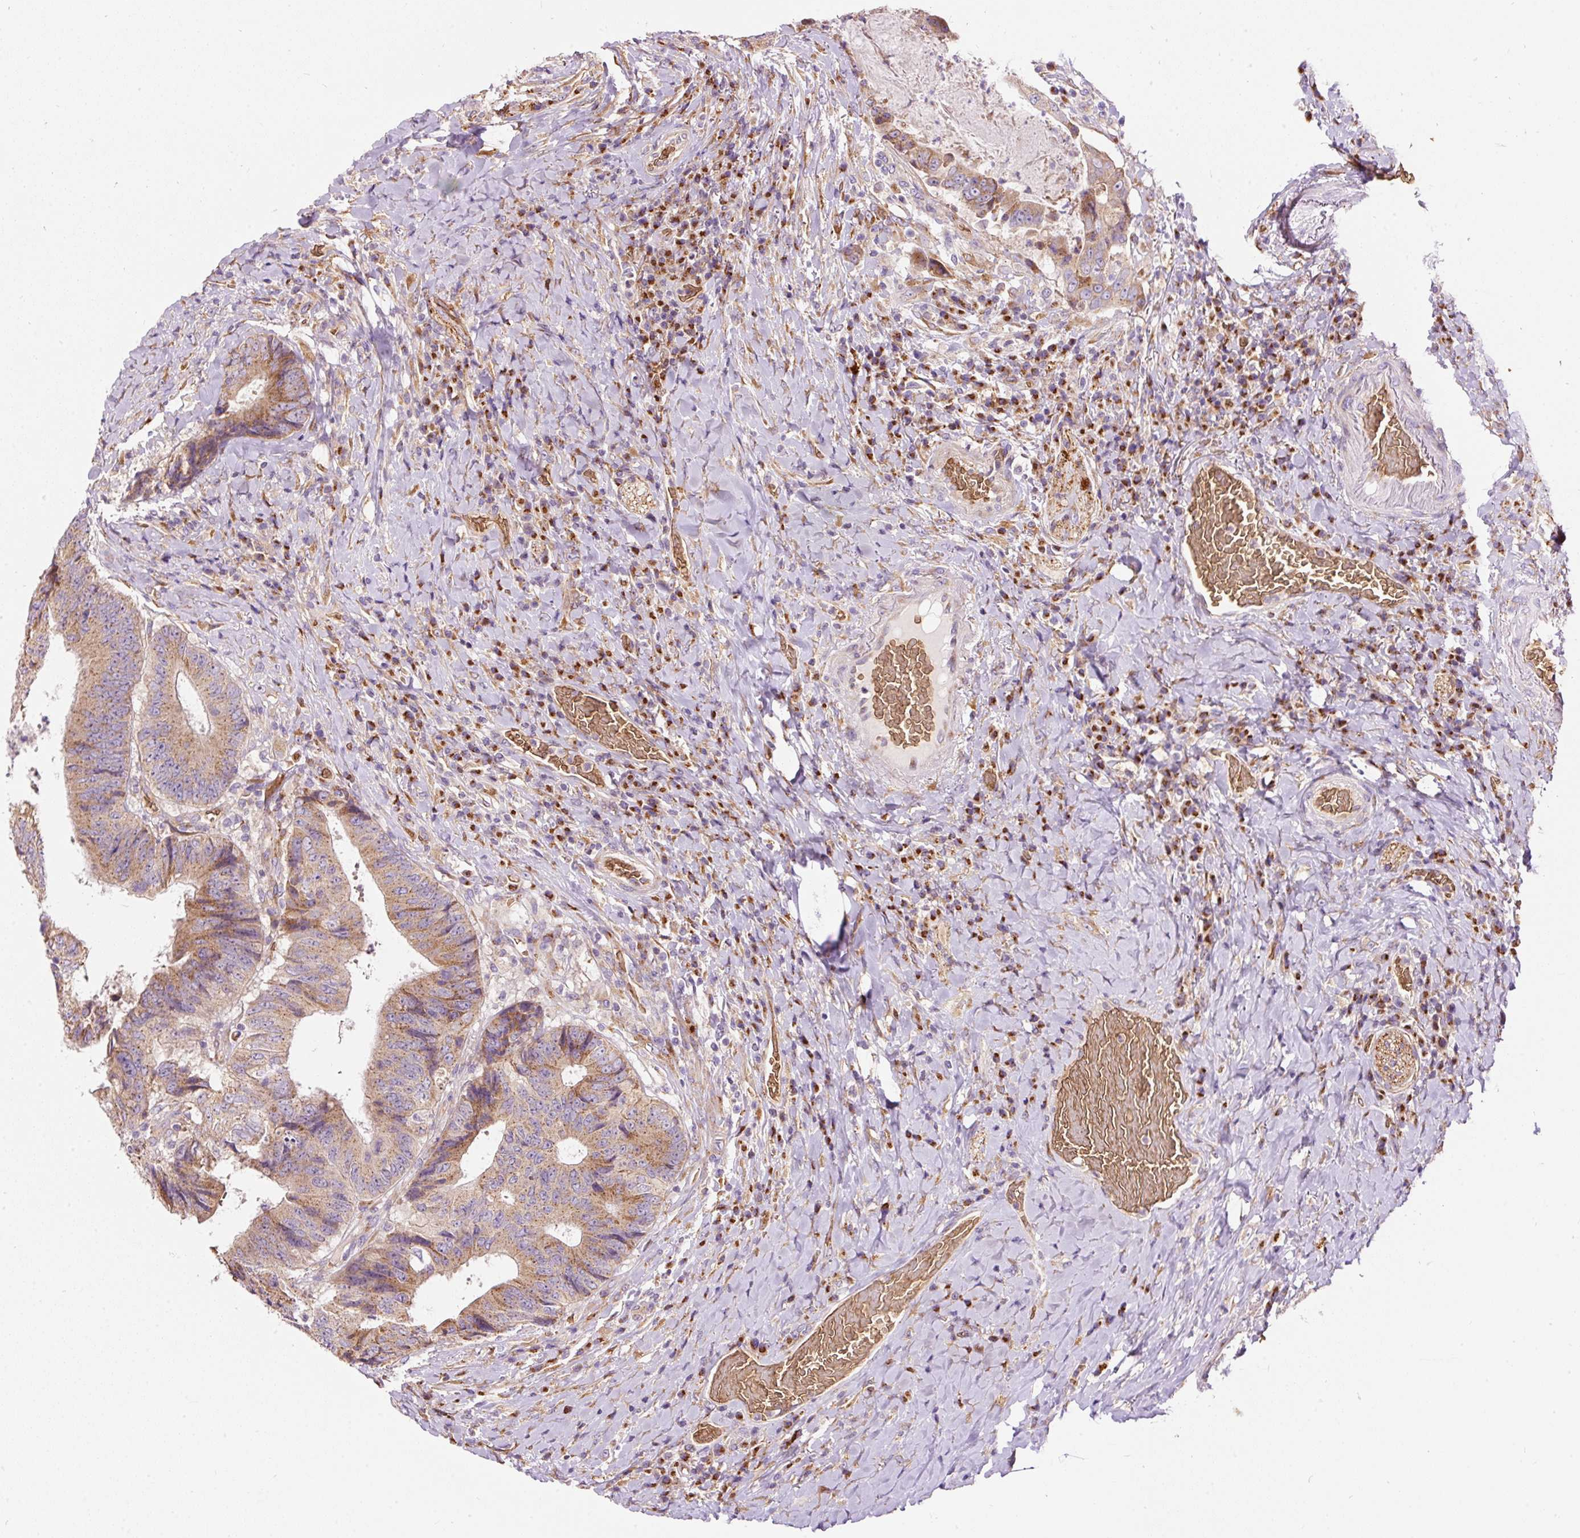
{"staining": {"intensity": "moderate", "quantity": ">75%", "location": "cytoplasmic/membranous"}, "tissue": "colorectal cancer", "cell_type": "Tumor cells", "image_type": "cancer", "snomed": [{"axis": "morphology", "description": "Adenocarcinoma, NOS"}, {"axis": "topography", "description": "Rectum"}], "caption": "DAB immunohistochemical staining of adenocarcinoma (colorectal) shows moderate cytoplasmic/membranous protein expression in approximately >75% of tumor cells. (Stains: DAB (3,3'-diaminobenzidine) in brown, nuclei in blue, Microscopy: brightfield microscopy at high magnification).", "gene": "PRRC2A", "patient": {"sex": "male", "age": 72}}